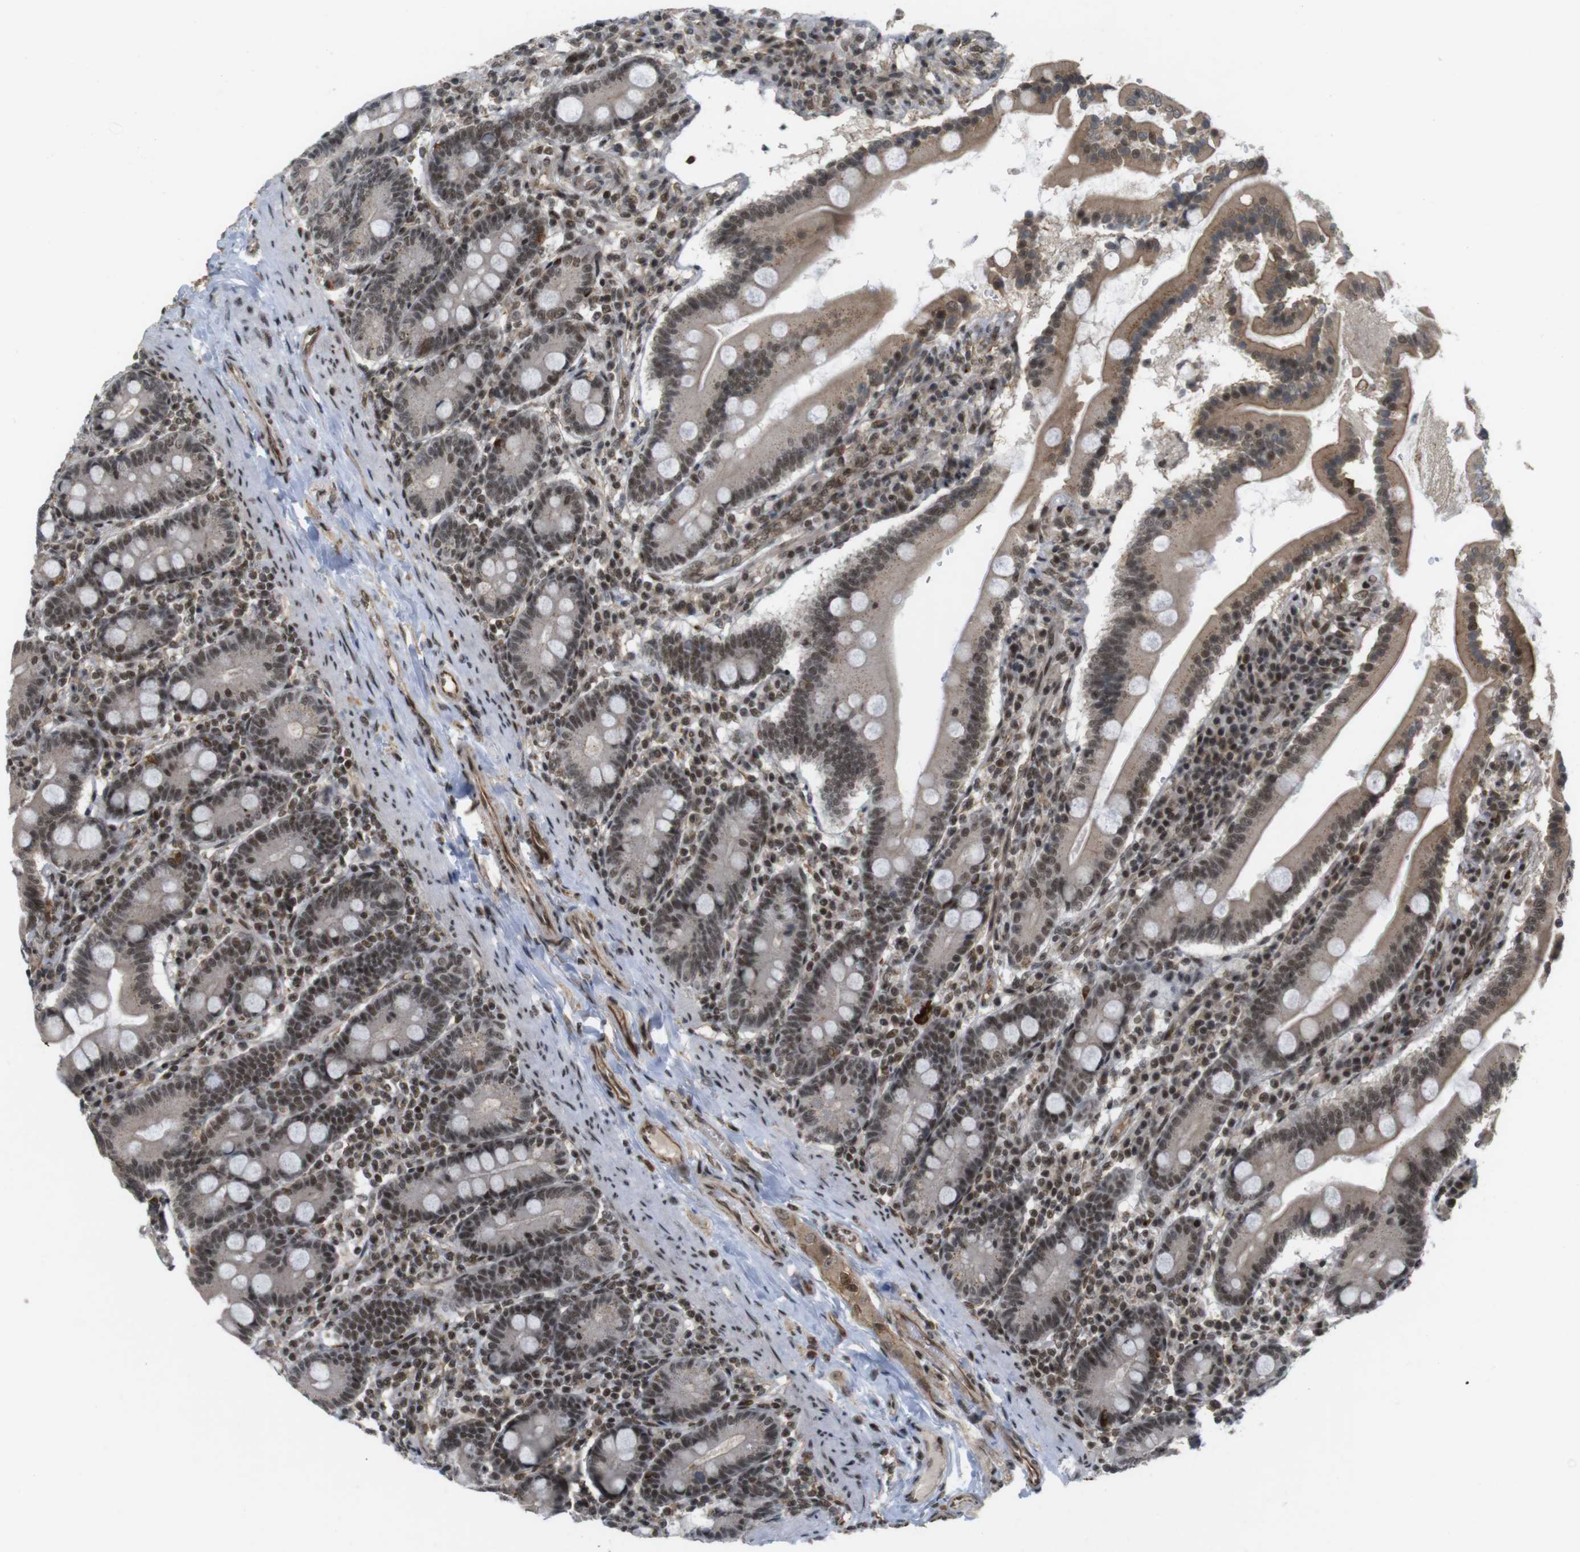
{"staining": {"intensity": "strong", "quantity": ">75%", "location": "cytoplasmic/membranous,nuclear"}, "tissue": "duodenum", "cell_type": "Glandular cells", "image_type": "normal", "snomed": [{"axis": "morphology", "description": "Normal tissue, NOS"}, {"axis": "topography", "description": "Duodenum"}], "caption": "This is an image of immunohistochemistry staining of normal duodenum, which shows strong positivity in the cytoplasmic/membranous,nuclear of glandular cells.", "gene": "SP2", "patient": {"sex": "male", "age": 50}}